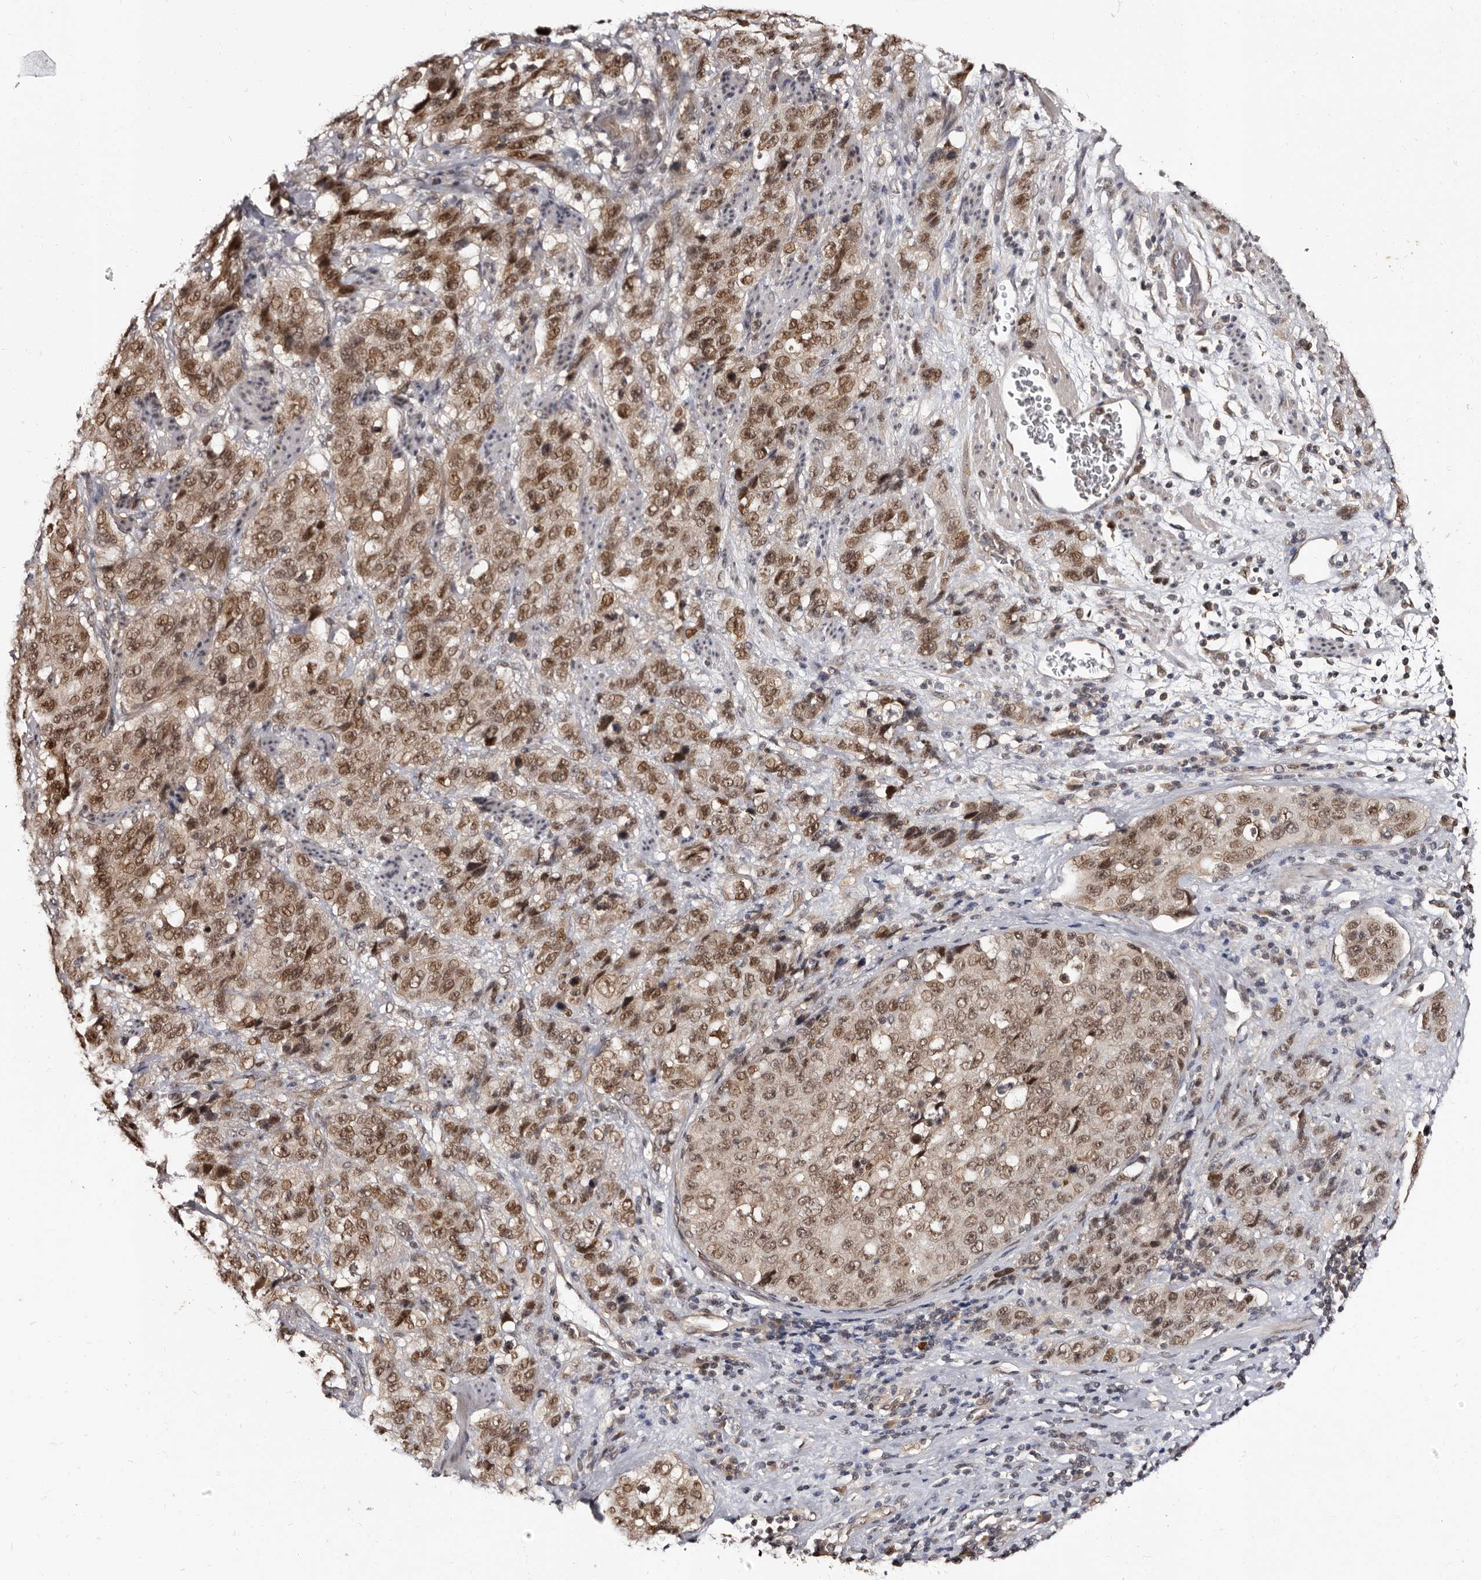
{"staining": {"intensity": "moderate", "quantity": ">75%", "location": "nuclear"}, "tissue": "stomach cancer", "cell_type": "Tumor cells", "image_type": "cancer", "snomed": [{"axis": "morphology", "description": "Adenocarcinoma, NOS"}, {"axis": "topography", "description": "Stomach"}], "caption": "Immunohistochemistry (IHC) of human adenocarcinoma (stomach) exhibits medium levels of moderate nuclear positivity in approximately >75% of tumor cells.", "gene": "TBC1D22B", "patient": {"sex": "male", "age": 48}}